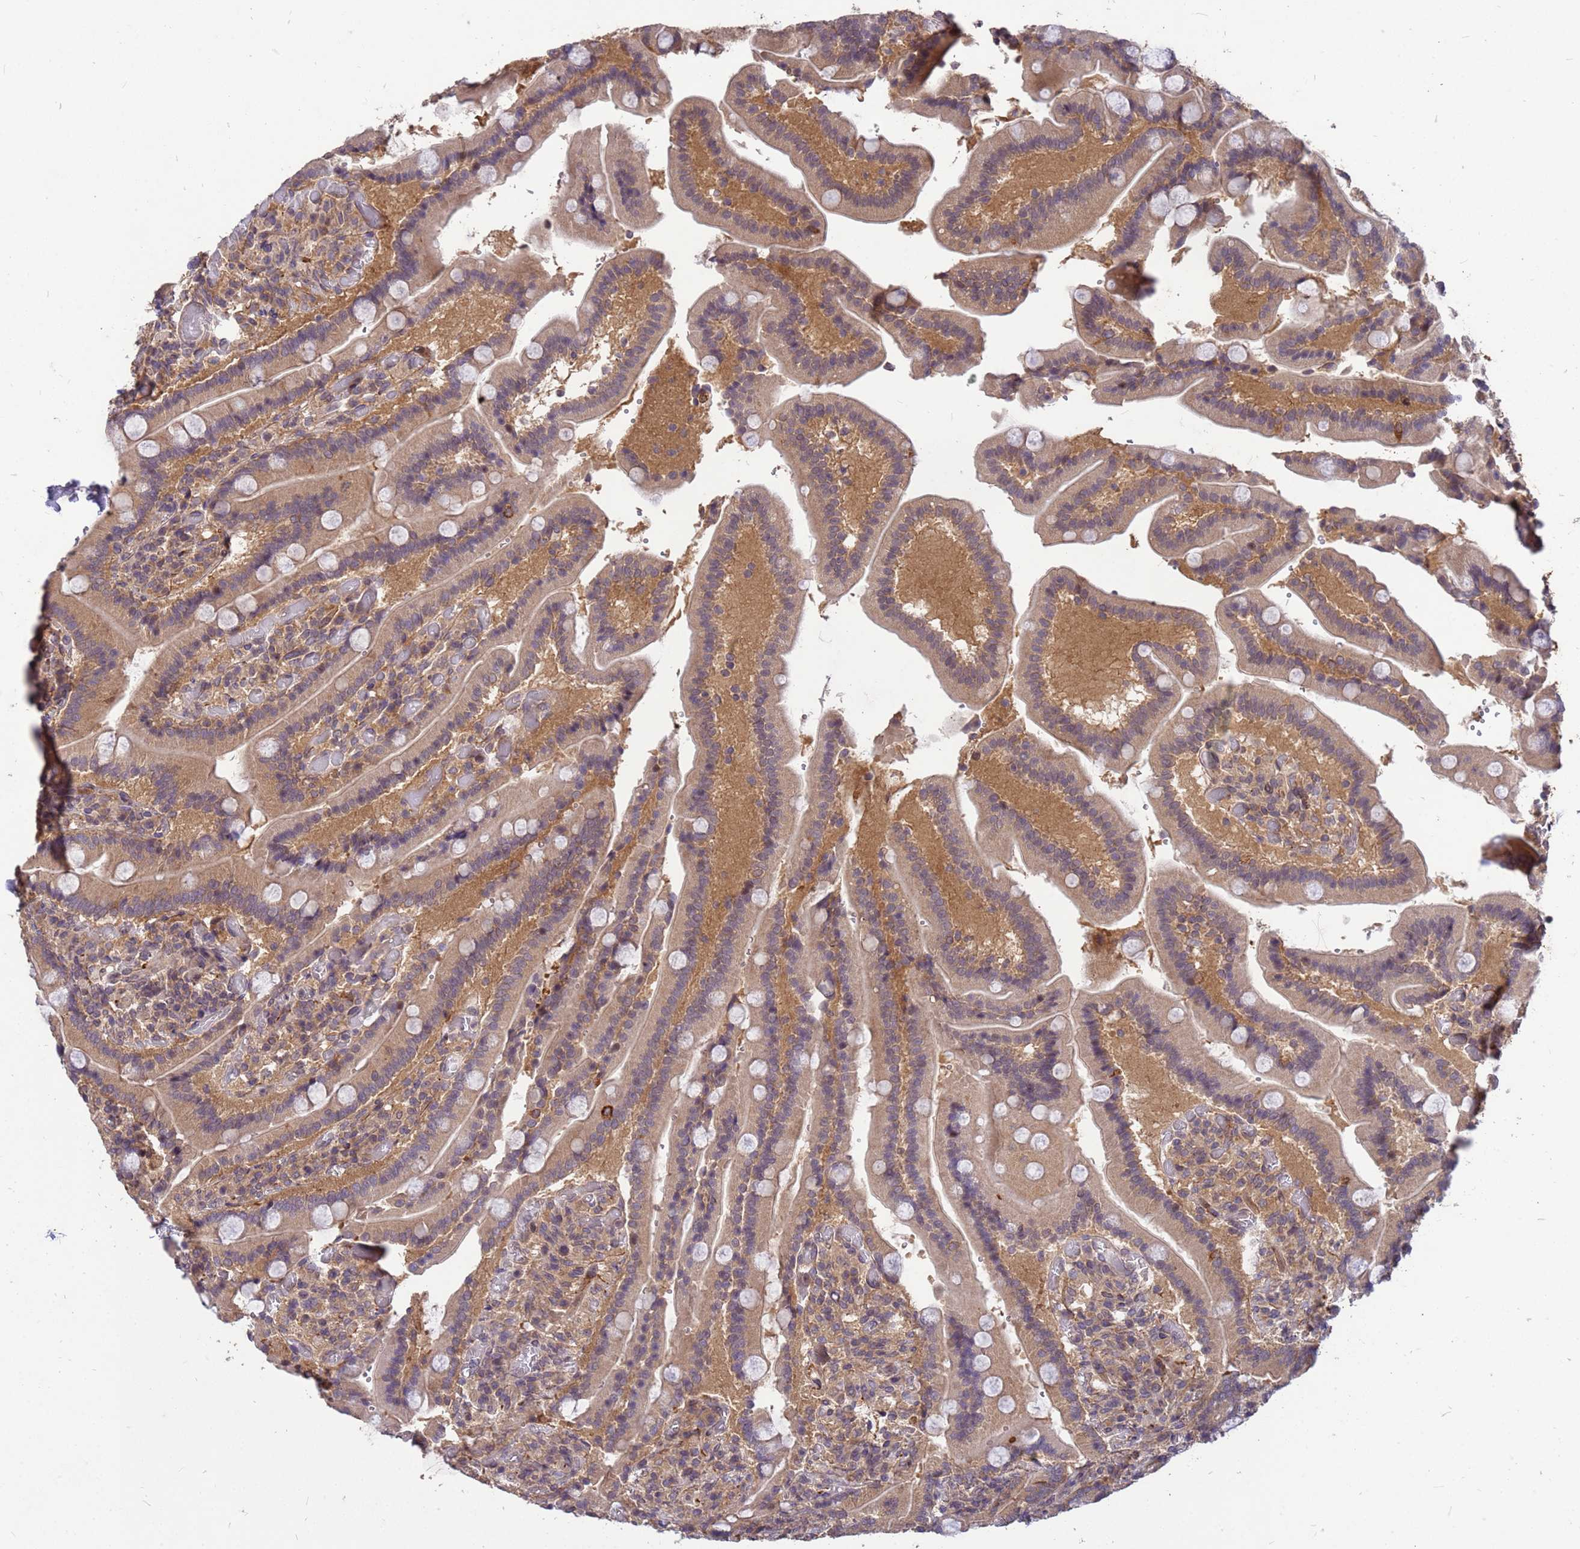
{"staining": {"intensity": "moderate", "quantity": "25%-75%", "location": "cytoplasmic/membranous"}, "tissue": "duodenum", "cell_type": "Glandular cells", "image_type": "normal", "snomed": [{"axis": "morphology", "description": "Normal tissue, NOS"}, {"axis": "topography", "description": "Duodenum"}], "caption": "Duodenum stained for a protein (brown) displays moderate cytoplasmic/membranous positive expression in approximately 25%-75% of glandular cells.", "gene": "PPP2CA", "patient": {"sex": "female", "age": 62}}